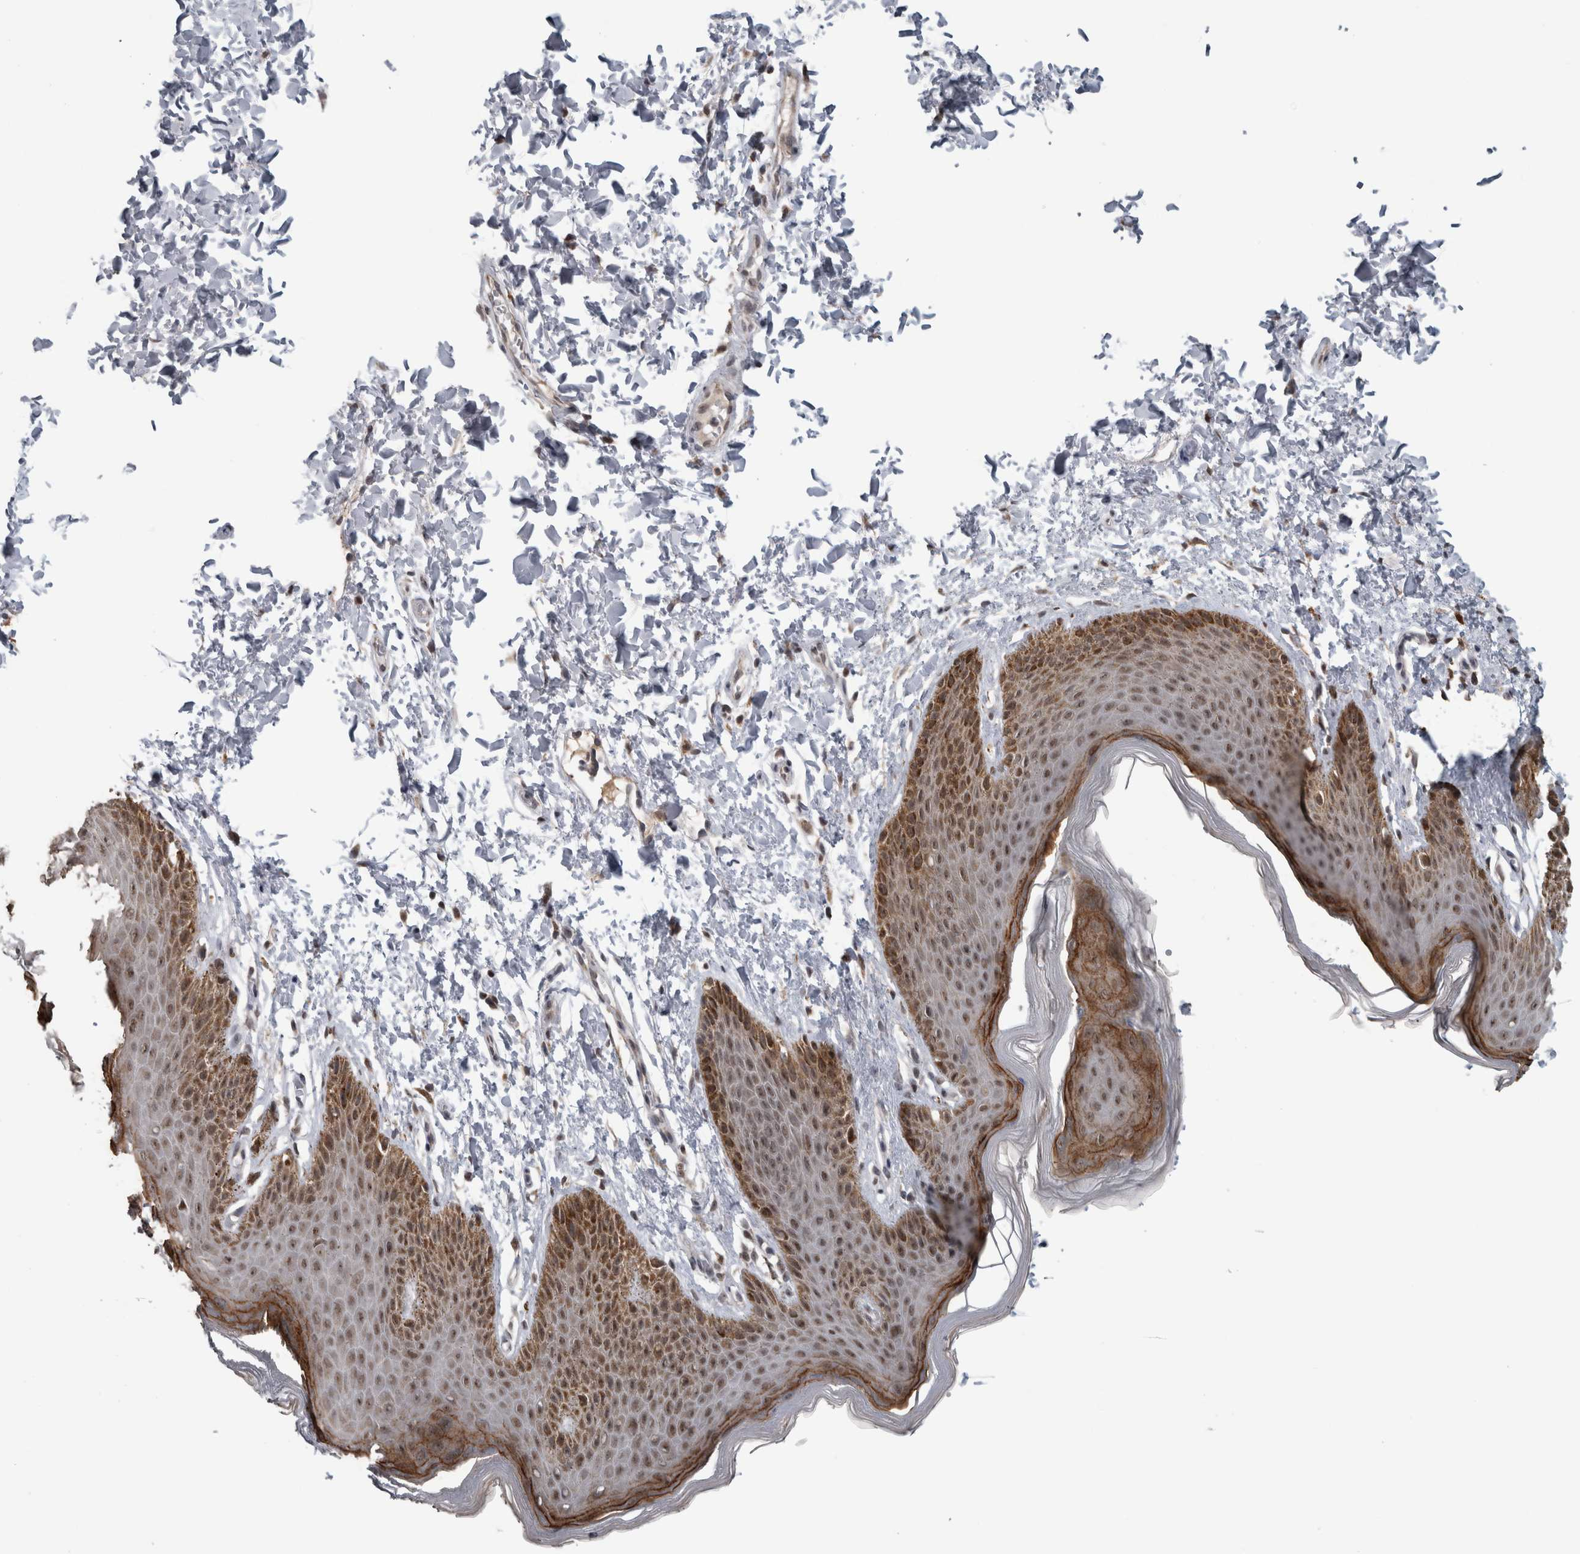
{"staining": {"intensity": "moderate", "quantity": "25%-75%", "location": "cytoplasmic/membranous,nuclear"}, "tissue": "skin", "cell_type": "Epidermal cells", "image_type": "normal", "snomed": [{"axis": "morphology", "description": "Normal tissue, NOS"}, {"axis": "topography", "description": "Anal"}, {"axis": "topography", "description": "Peripheral nerve tissue"}], "caption": "The photomicrograph exhibits staining of benign skin, revealing moderate cytoplasmic/membranous,nuclear protein positivity (brown color) within epidermal cells. (Stains: DAB in brown, nuclei in blue, Microscopy: brightfield microscopy at high magnification).", "gene": "OR2K2", "patient": {"sex": "male", "age": 44}}